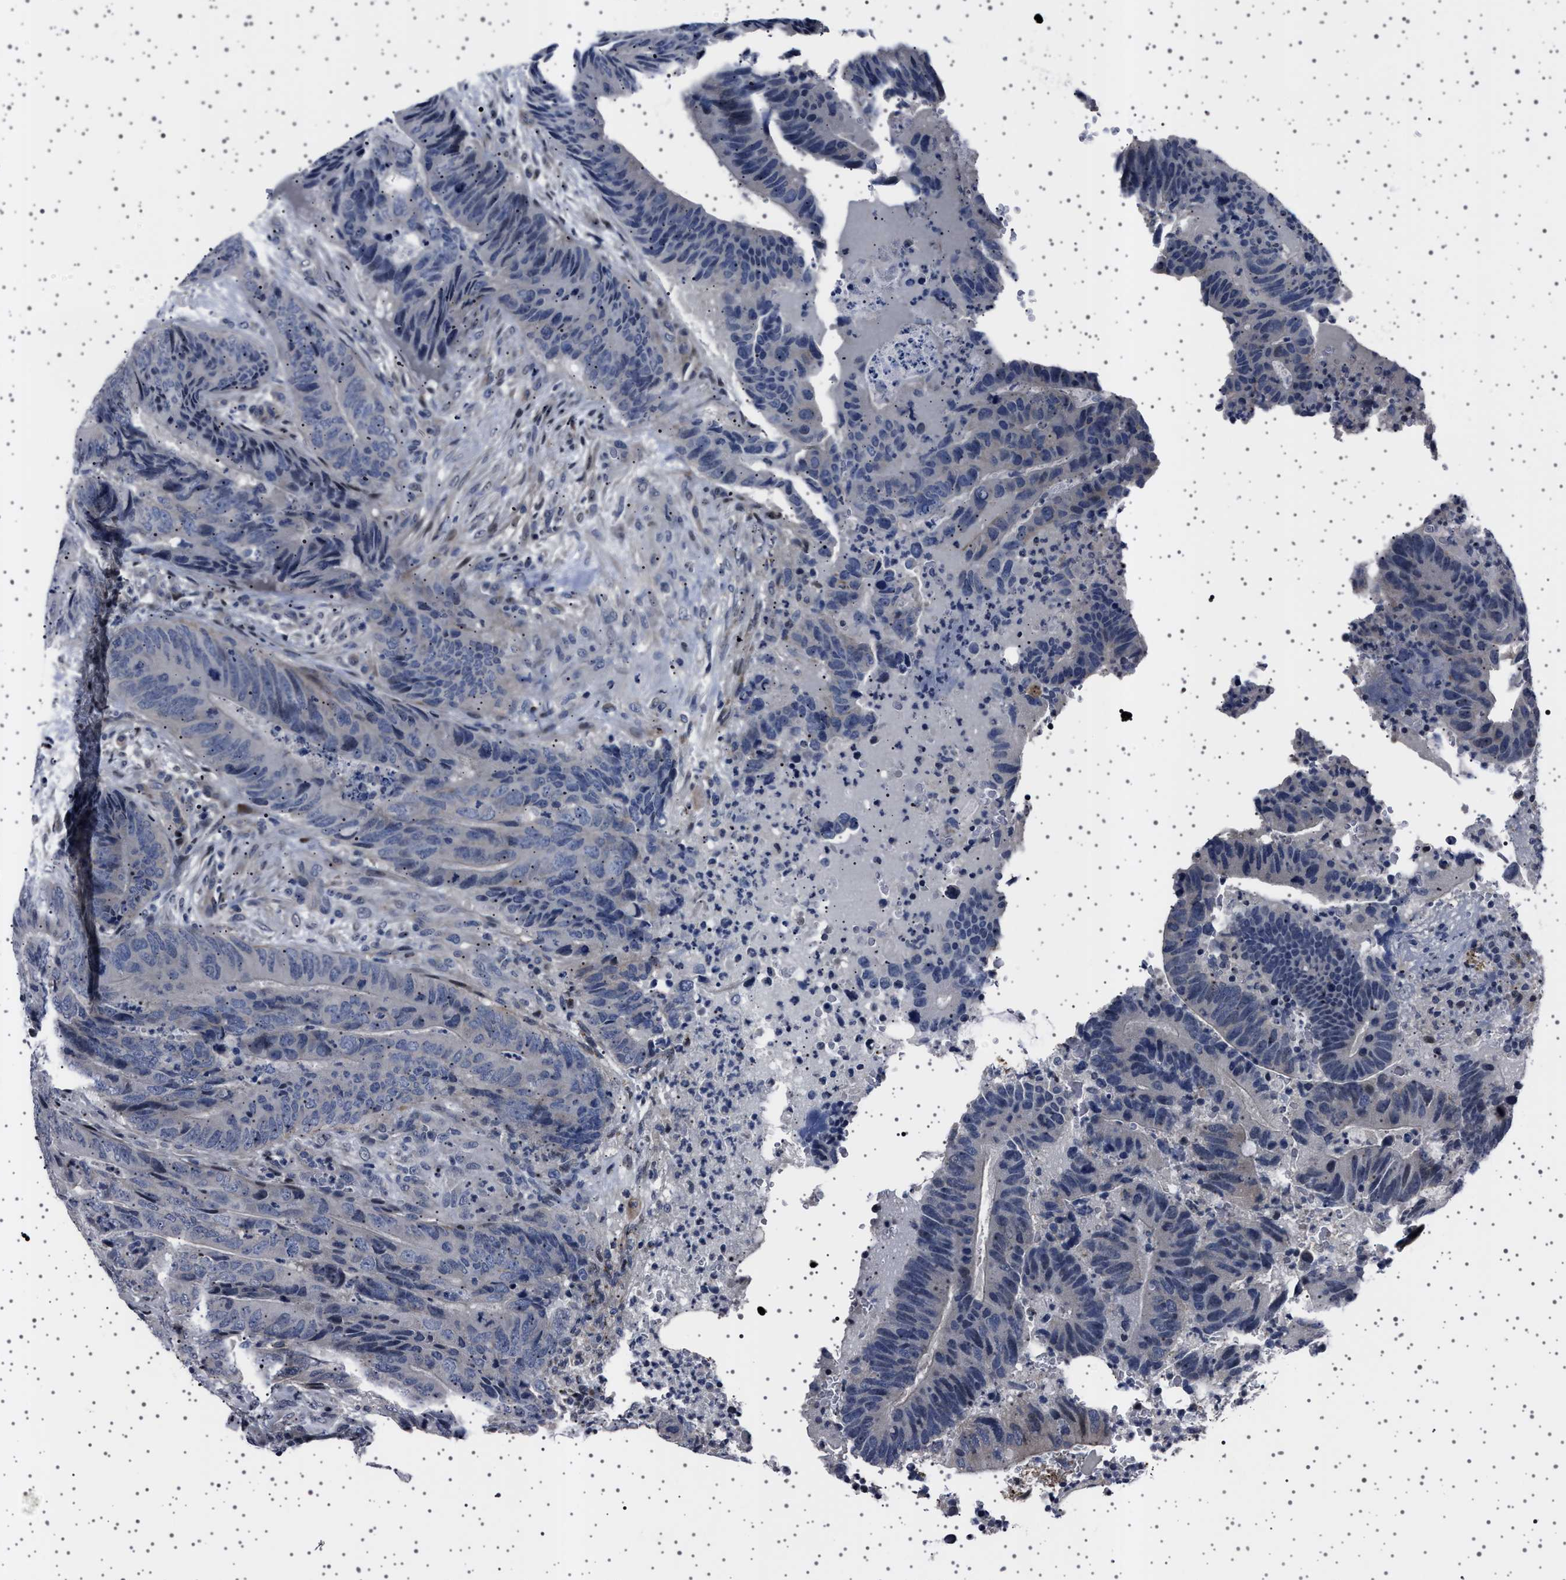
{"staining": {"intensity": "negative", "quantity": "none", "location": "none"}, "tissue": "colorectal cancer", "cell_type": "Tumor cells", "image_type": "cancer", "snomed": [{"axis": "morphology", "description": "Adenocarcinoma, NOS"}, {"axis": "topography", "description": "Colon"}], "caption": "This is an immunohistochemistry (IHC) histopathology image of colorectal adenocarcinoma. There is no staining in tumor cells.", "gene": "PAK5", "patient": {"sex": "male", "age": 56}}